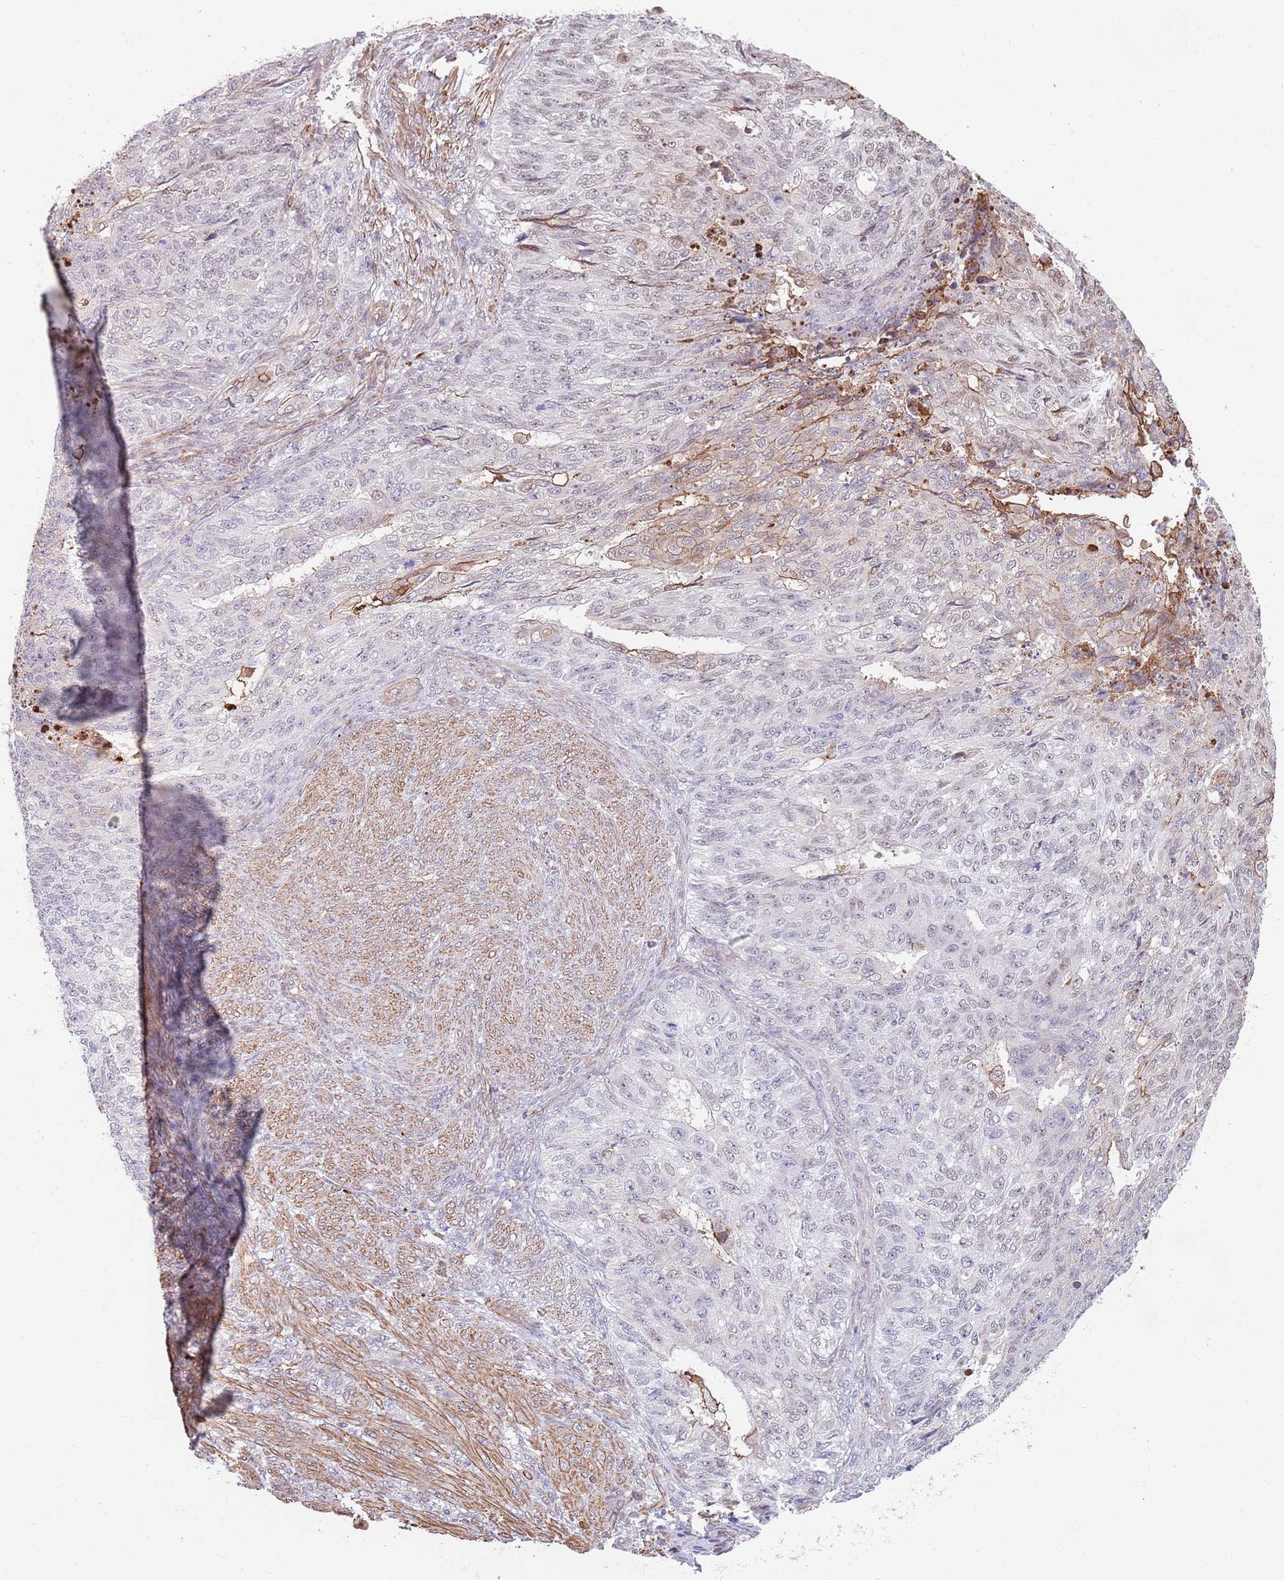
{"staining": {"intensity": "negative", "quantity": "none", "location": "none"}, "tissue": "endometrial cancer", "cell_type": "Tumor cells", "image_type": "cancer", "snomed": [{"axis": "morphology", "description": "Adenocarcinoma, NOS"}, {"axis": "topography", "description": "Endometrium"}], "caption": "High power microscopy image of an immunohistochemistry histopathology image of endometrial cancer, revealing no significant expression in tumor cells.", "gene": "BPNT1", "patient": {"sex": "female", "age": 32}}